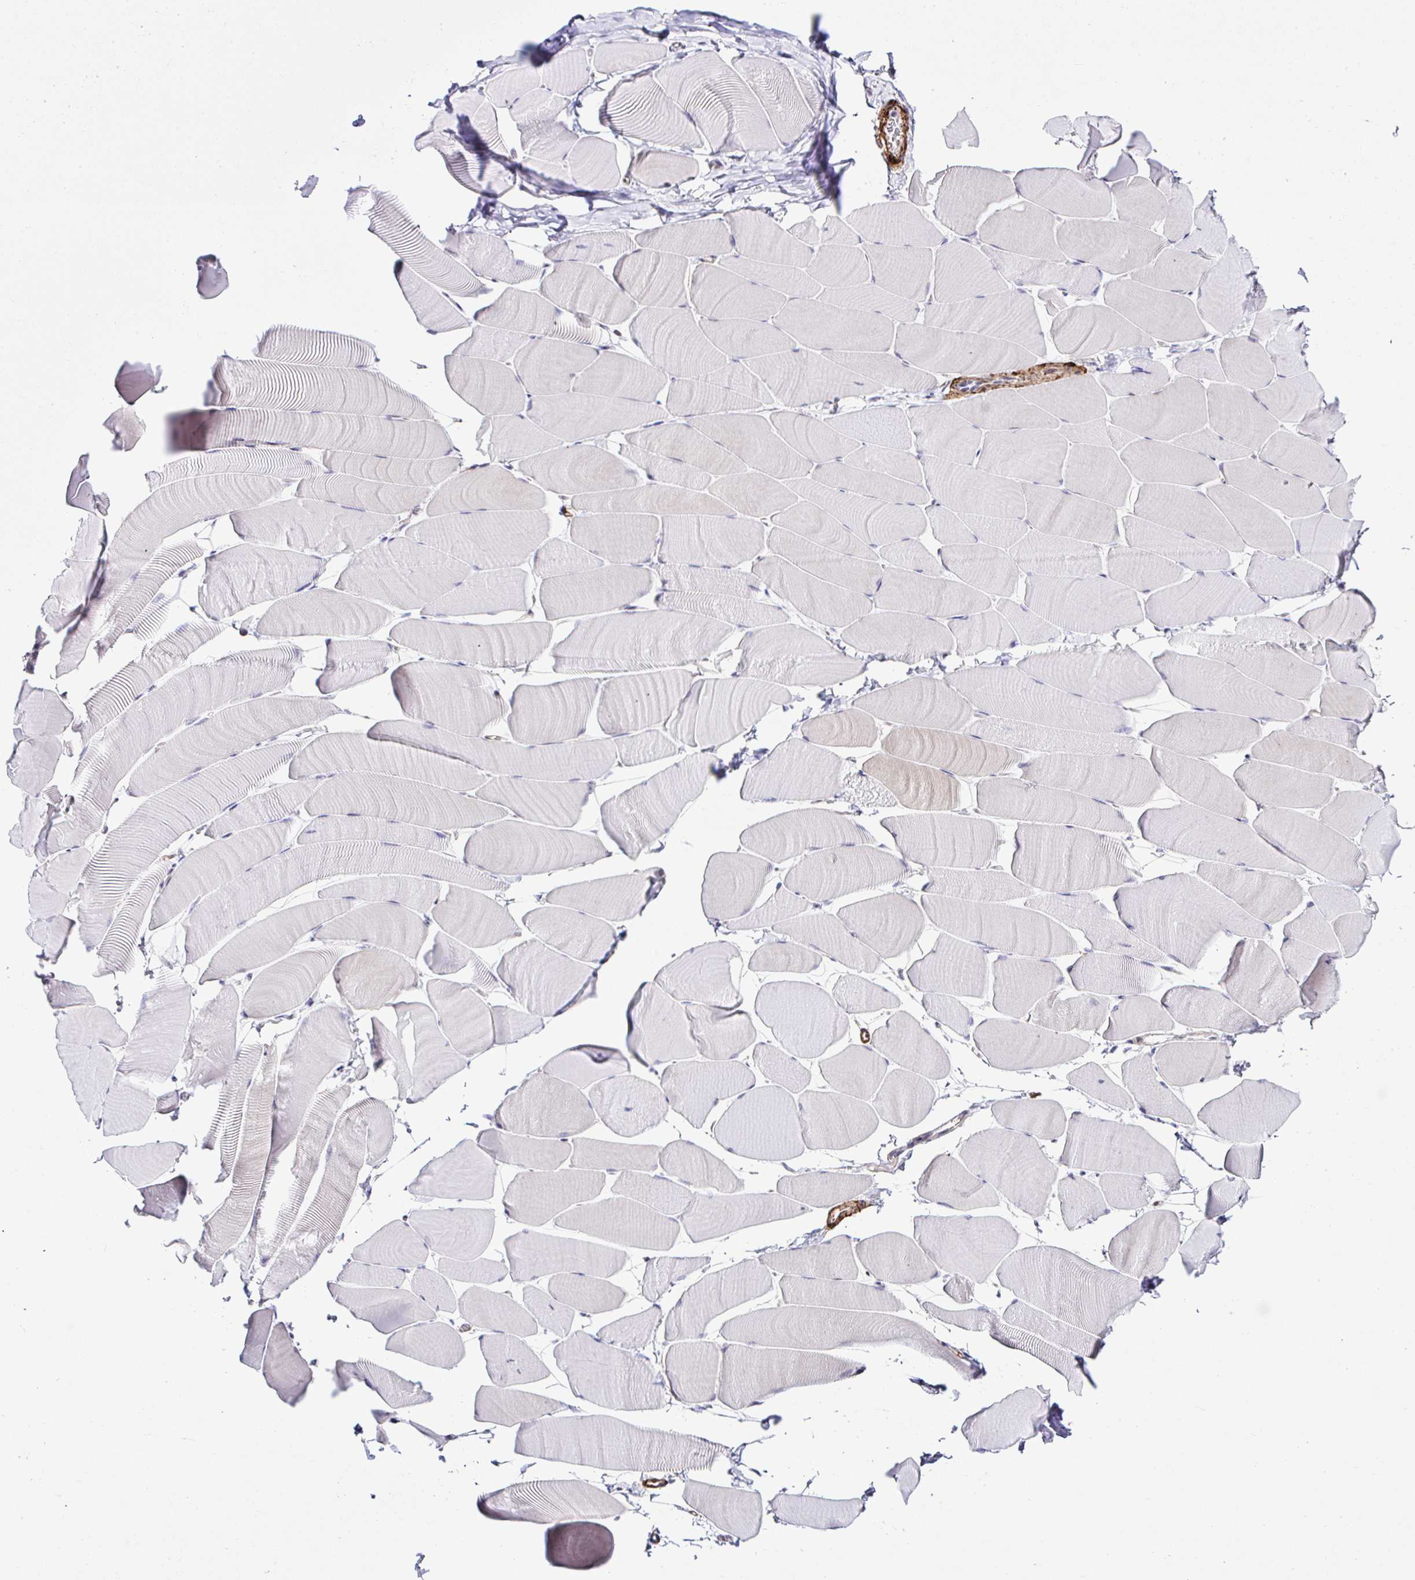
{"staining": {"intensity": "strong", "quantity": "<25%", "location": "cytoplasmic/membranous"}, "tissue": "skeletal muscle", "cell_type": "Myocytes", "image_type": "normal", "snomed": [{"axis": "morphology", "description": "Normal tissue, NOS"}, {"axis": "topography", "description": "Skeletal muscle"}], "caption": "Protein staining of unremarkable skeletal muscle exhibits strong cytoplasmic/membranous positivity in about <25% of myocytes.", "gene": "FBXO34", "patient": {"sex": "male", "age": 25}}